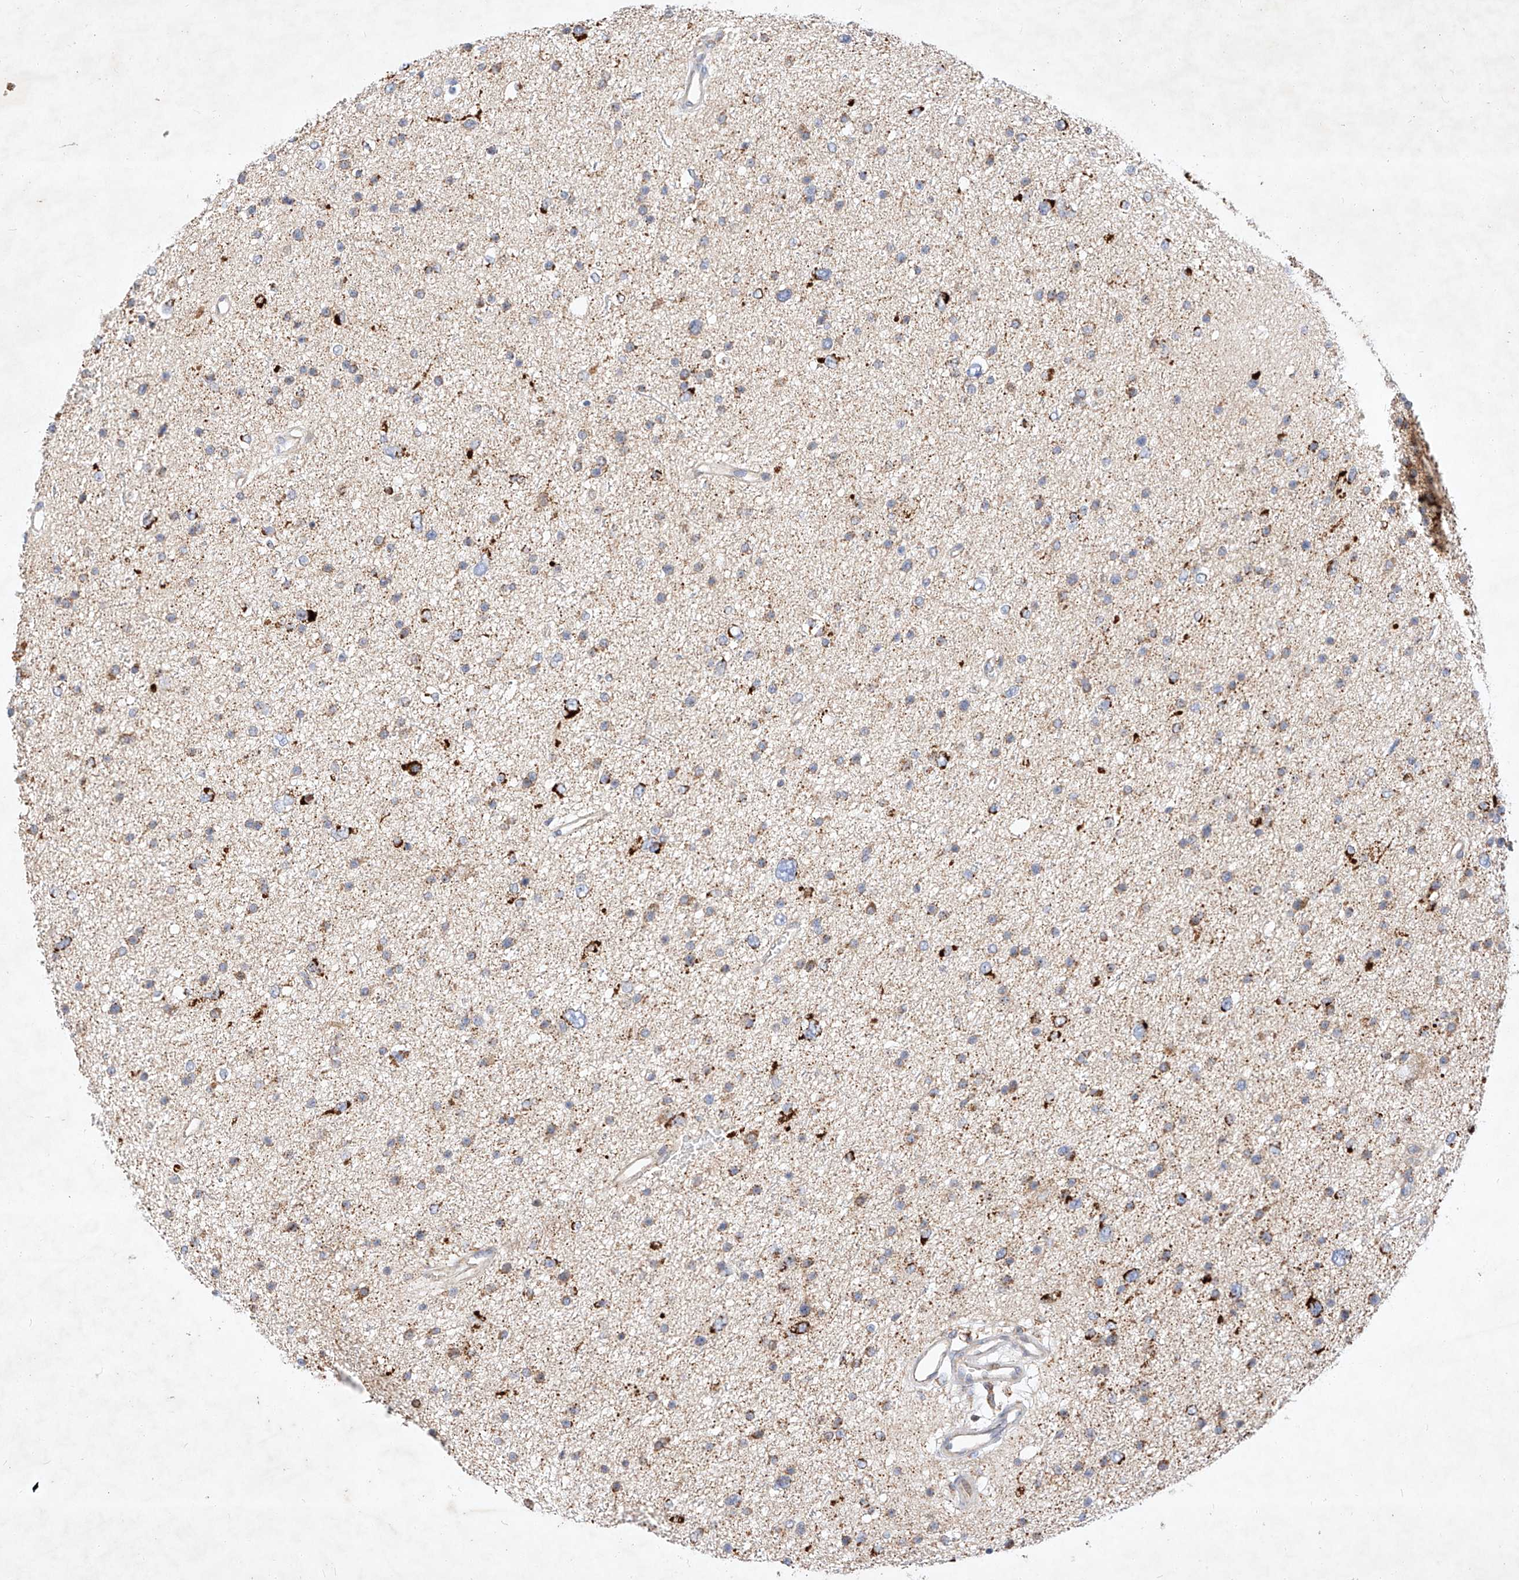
{"staining": {"intensity": "negative", "quantity": "none", "location": "none"}, "tissue": "glioma", "cell_type": "Tumor cells", "image_type": "cancer", "snomed": [{"axis": "morphology", "description": "Glioma, malignant, Low grade"}, {"axis": "topography", "description": "Brain"}], "caption": "High power microscopy micrograph of an immunohistochemistry histopathology image of malignant low-grade glioma, revealing no significant expression in tumor cells. Brightfield microscopy of IHC stained with DAB (3,3'-diaminobenzidine) (brown) and hematoxylin (blue), captured at high magnification.", "gene": "OSGEPL1", "patient": {"sex": "female", "age": 37}}